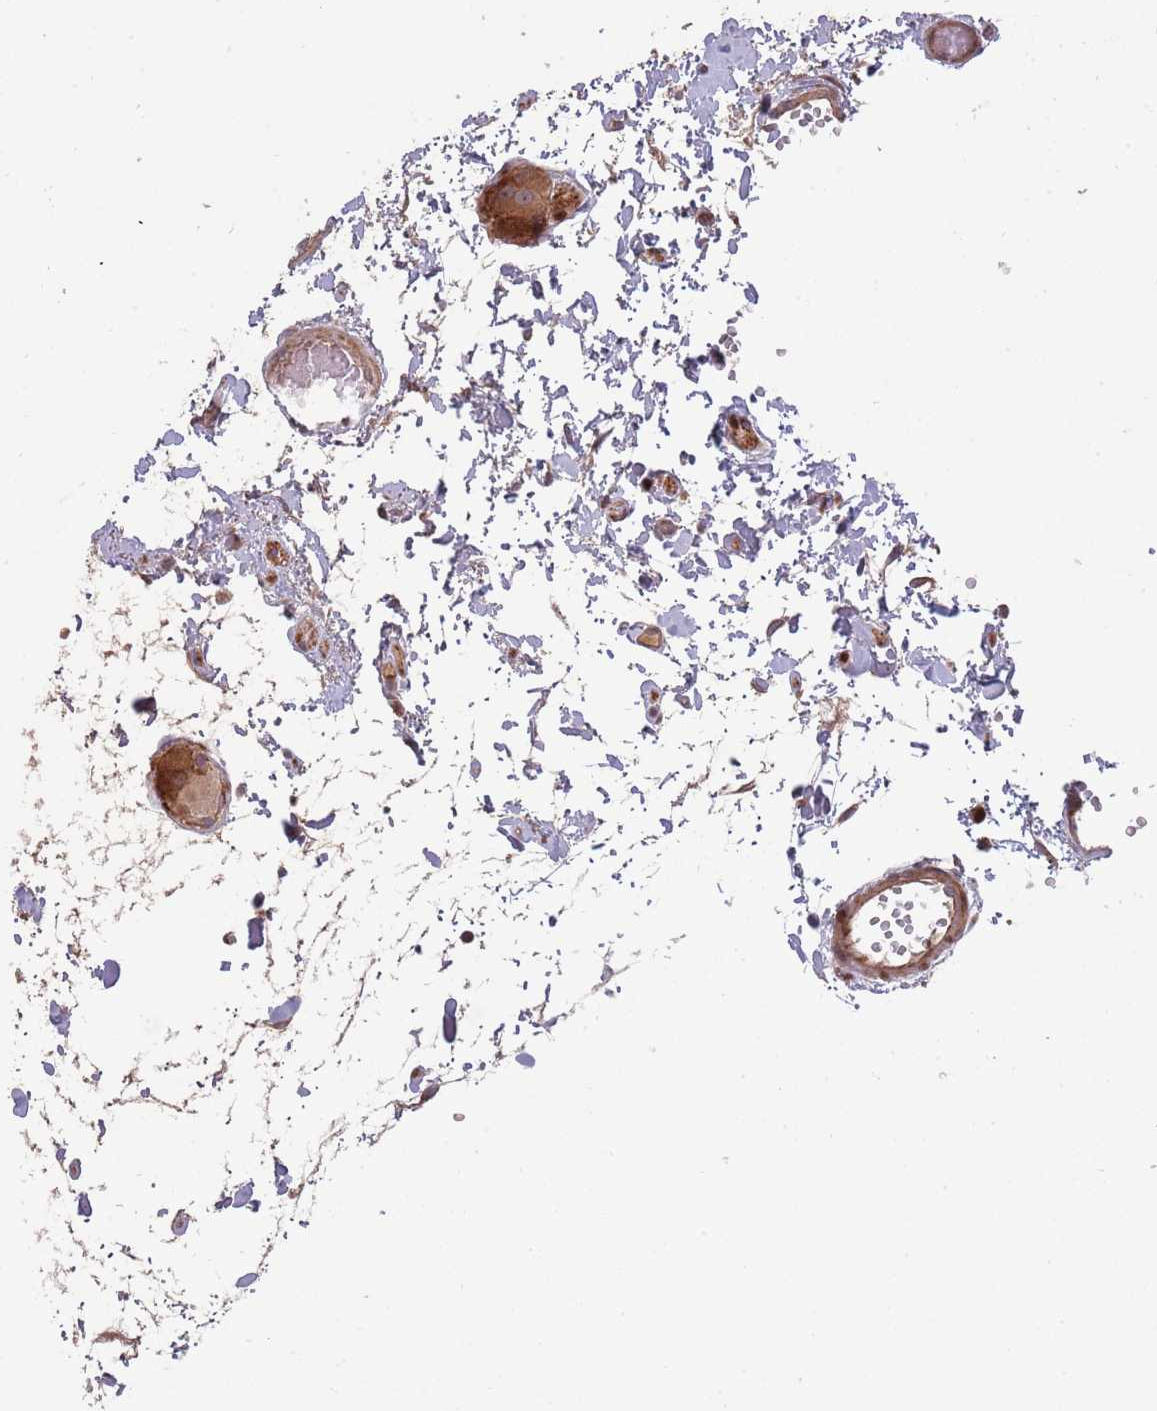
{"staining": {"intensity": "strong", "quantity": ">75%", "location": "cytoplasmic/membranous"}, "tissue": "colon", "cell_type": "Endothelial cells", "image_type": "normal", "snomed": [{"axis": "morphology", "description": "Normal tissue, NOS"}, {"axis": "topography", "description": "Colon"}], "caption": "A high-resolution histopathology image shows IHC staining of benign colon, which displays strong cytoplasmic/membranous staining in about >75% of endothelial cells.", "gene": "SYNDIG1L", "patient": {"sex": "male", "age": 84}}